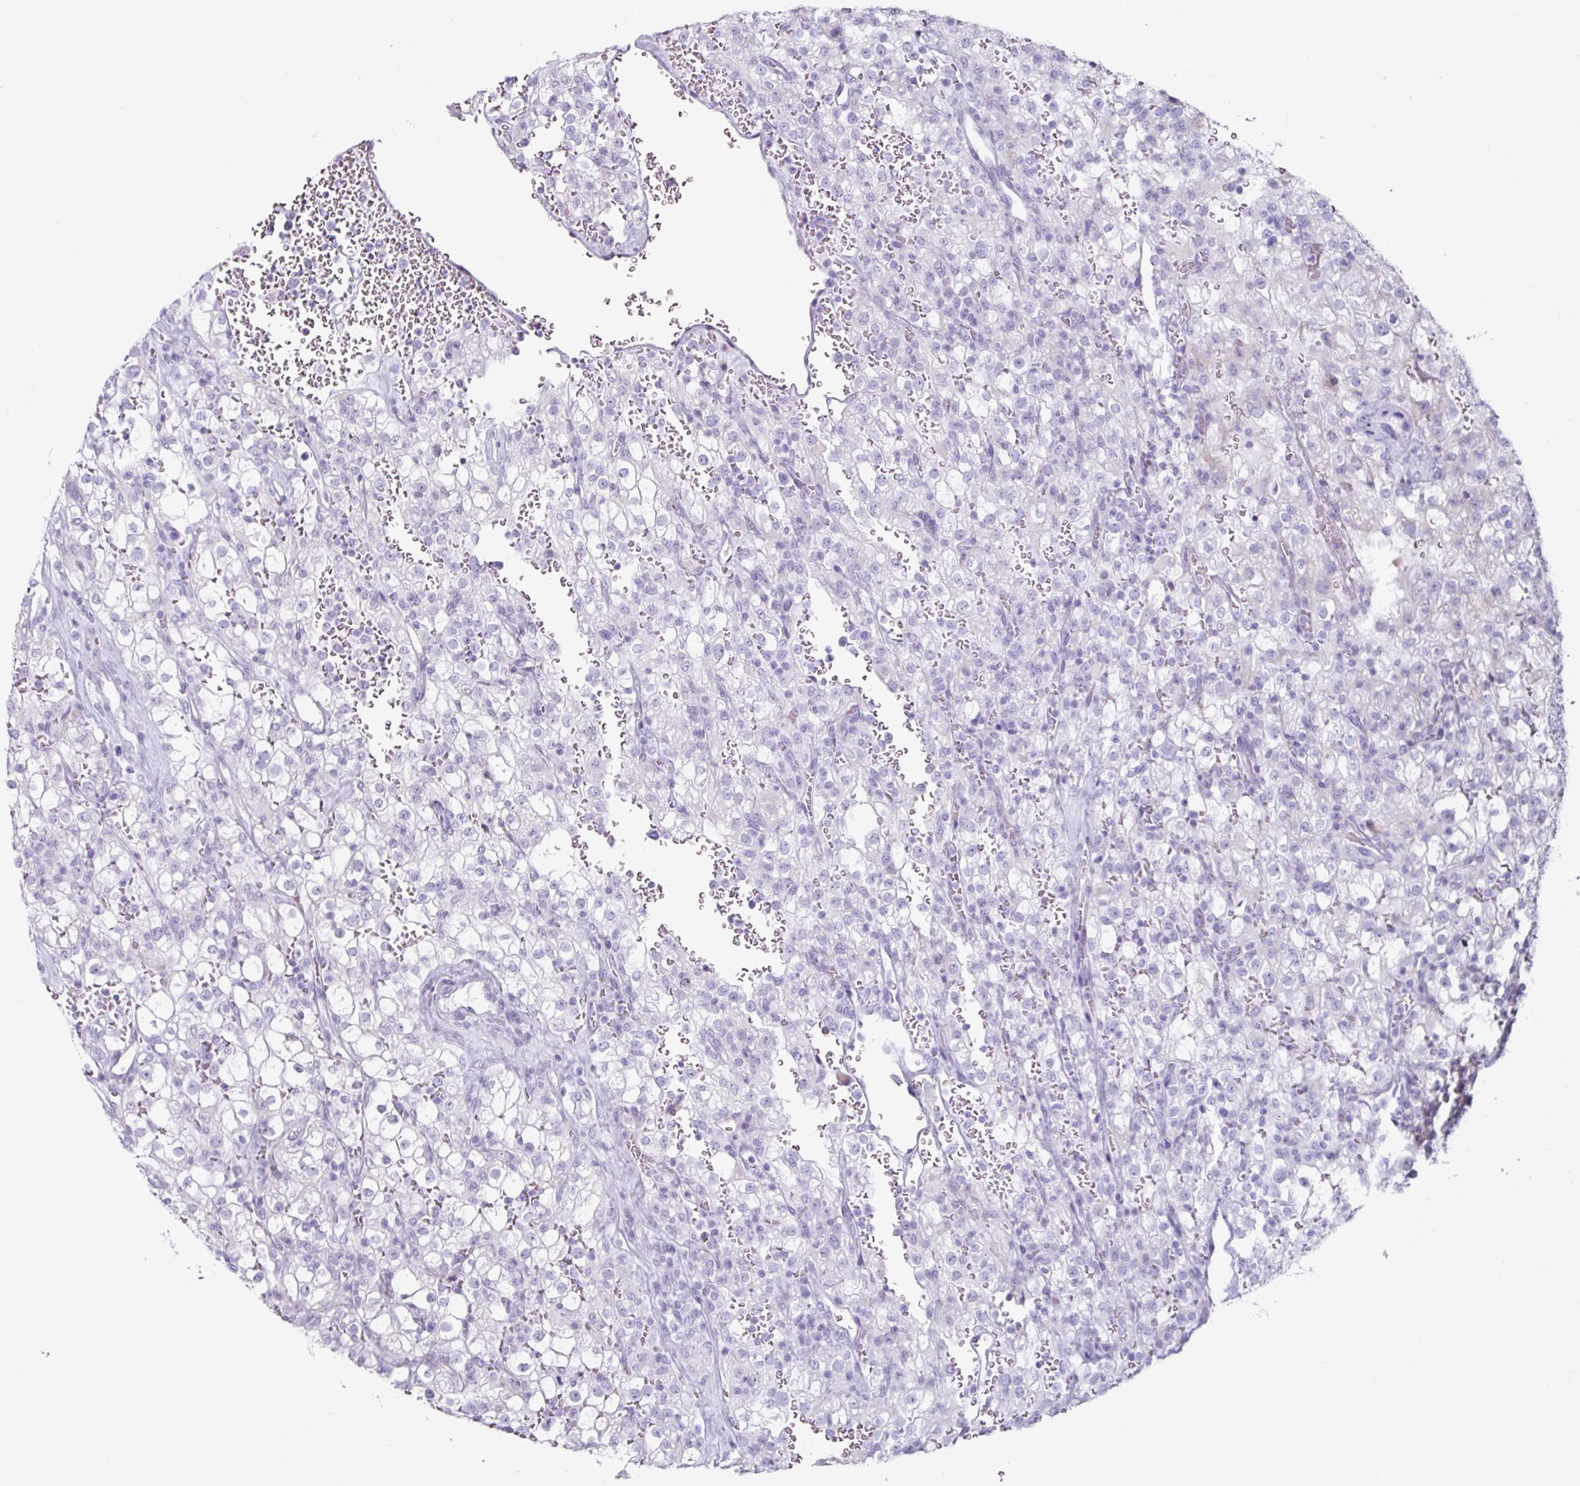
{"staining": {"intensity": "negative", "quantity": "none", "location": "none"}, "tissue": "renal cancer", "cell_type": "Tumor cells", "image_type": "cancer", "snomed": [{"axis": "morphology", "description": "Adenocarcinoma, NOS"}, {"axis": "topography", "description": "Kidney"}], "caption": "The image shows no staining of tumor cells in renal adenocarcinoma.", "gene": "CLCA1", "patient": {"sex": "female", "age": 74}}